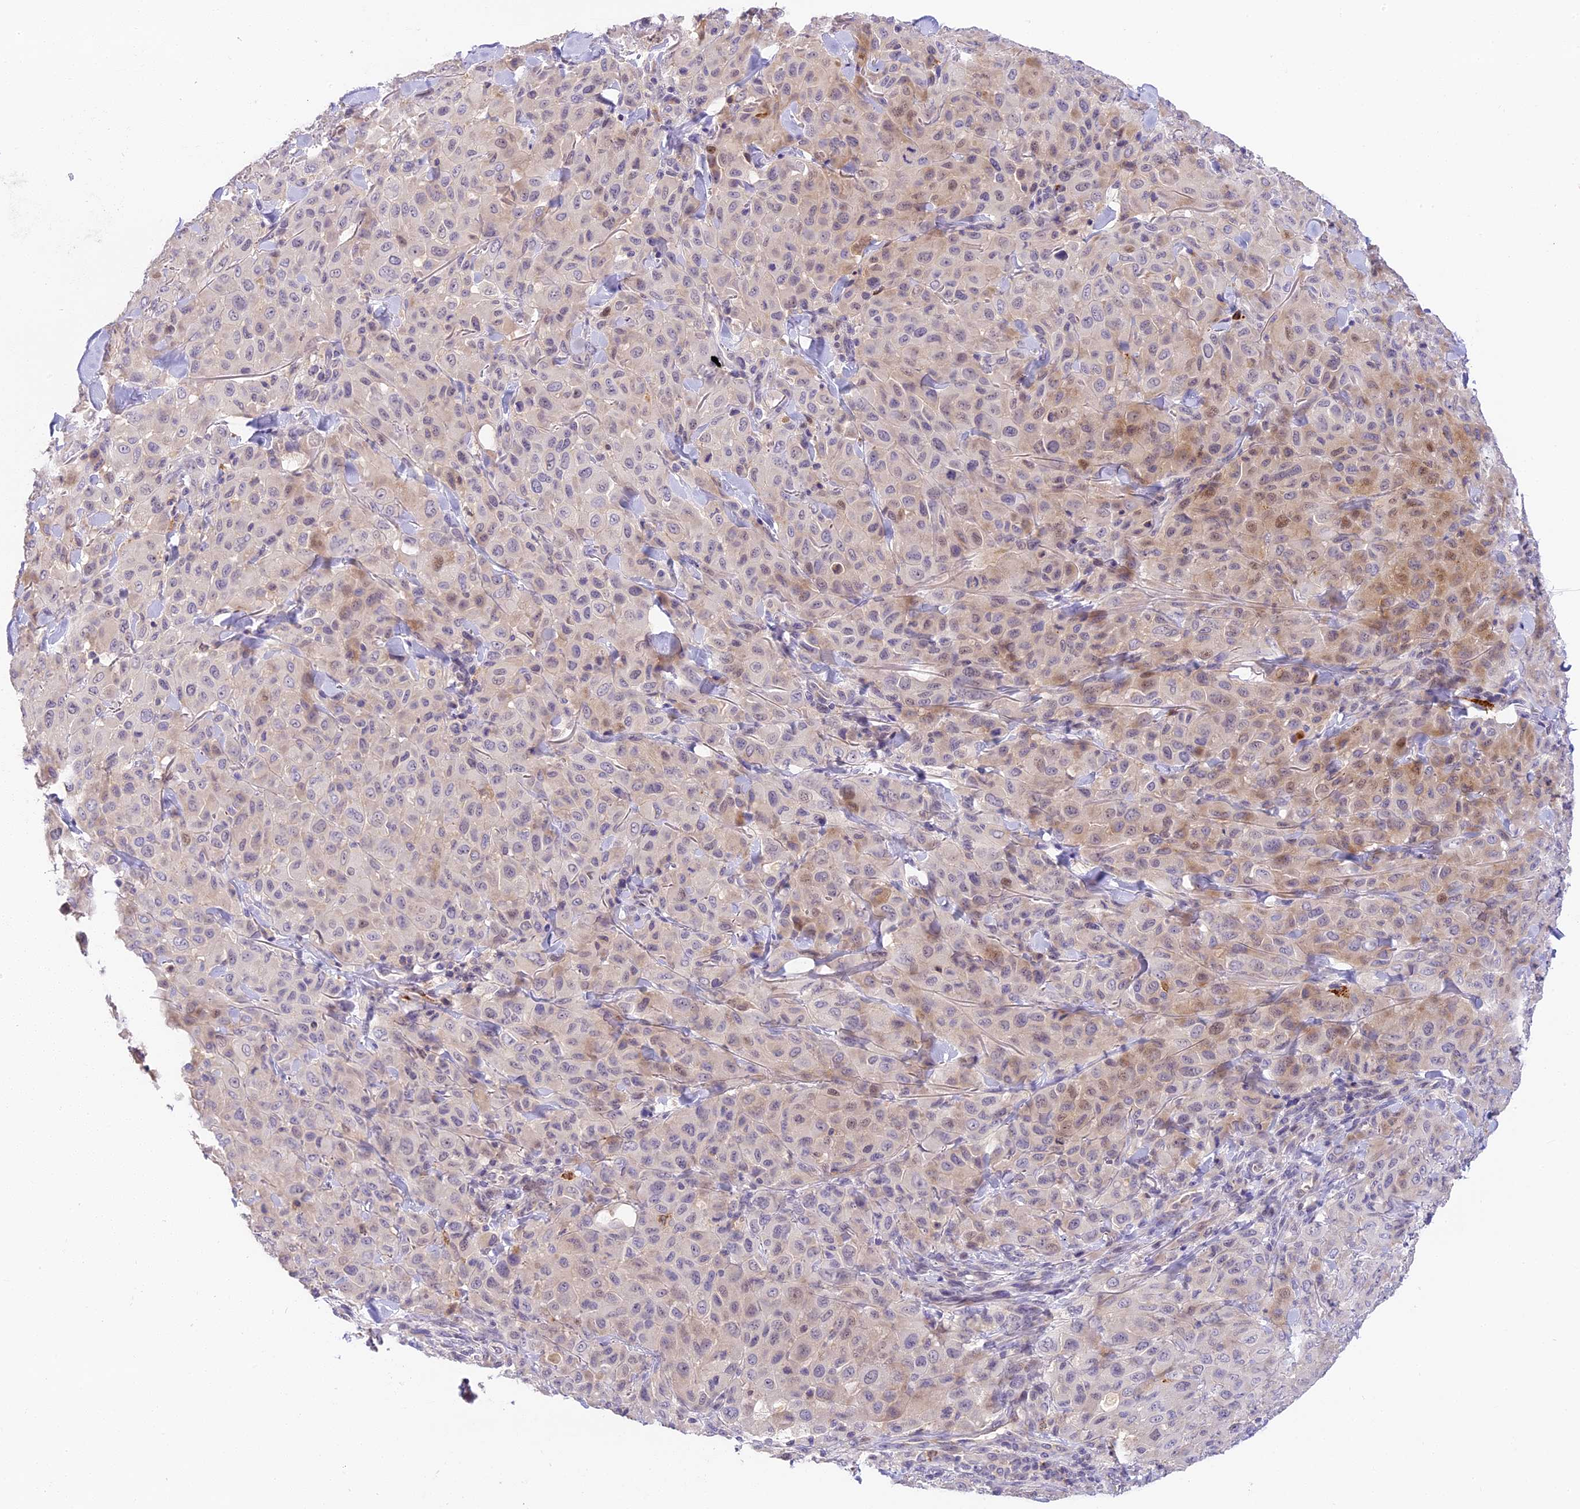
{"staining": {"intensity": "weak", "quantity": "<25%", "location": "cytoplasmic/membranous,nuclear"}, "tissue": "melanoma", "cell_type": "Tumor cells", "image_type": "cancer", "snomed": [{"axis": "morphology", "description": "Malignant melanoma, Metastatic site"}, {"axis": "topography", "description": "Skin"}], "caption": "DAB immunohistochemical staining of human melanoma displays no significant positivity in tumor cells.", "gene": "NOD2", "patient": {"sex": "female", "age": 81}}